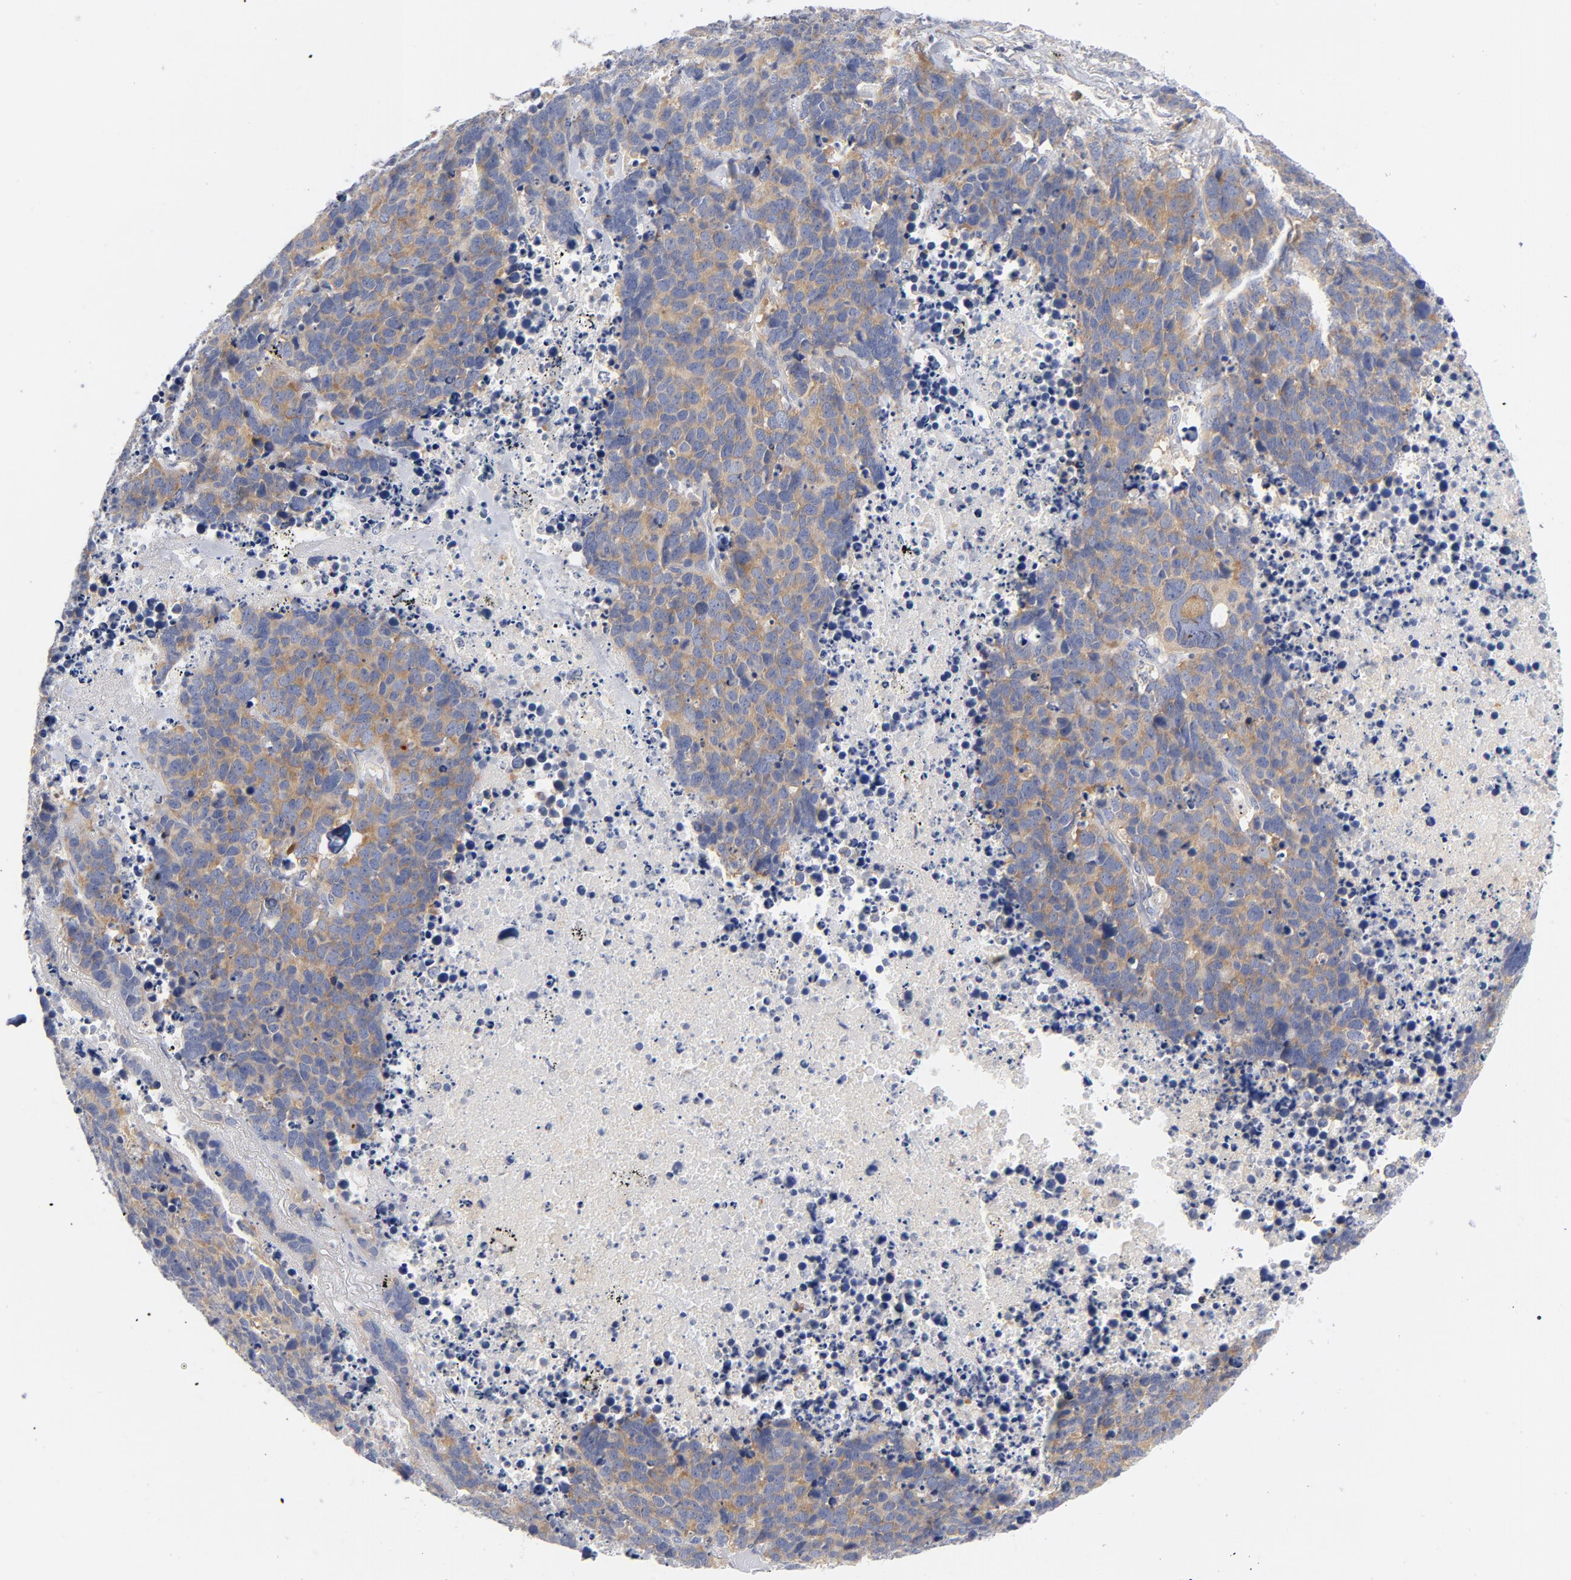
{"staining": {"intensity": "moderate", "quantity": "25%-75%", "location": "cytoplasmic/membranous"}, "tissue": "lung cancer", "cell_type": "Tumor cells", "image_type": "cancer", "snomed": [{"axis": "morphology", "description": "Carcinoid, malignant, NOS"}, {"axis": "topography", "description": "Lung"}], "caption": "Lung cancer (carcinoid (malignant)) was stained to show a protein in brown. There is medium levels of moderate cytoplasmic/membranous staining in approximately 25%-75% of tumor cells.", "gene": "CD86", "patient": {"sex": "male", "age": 60}}